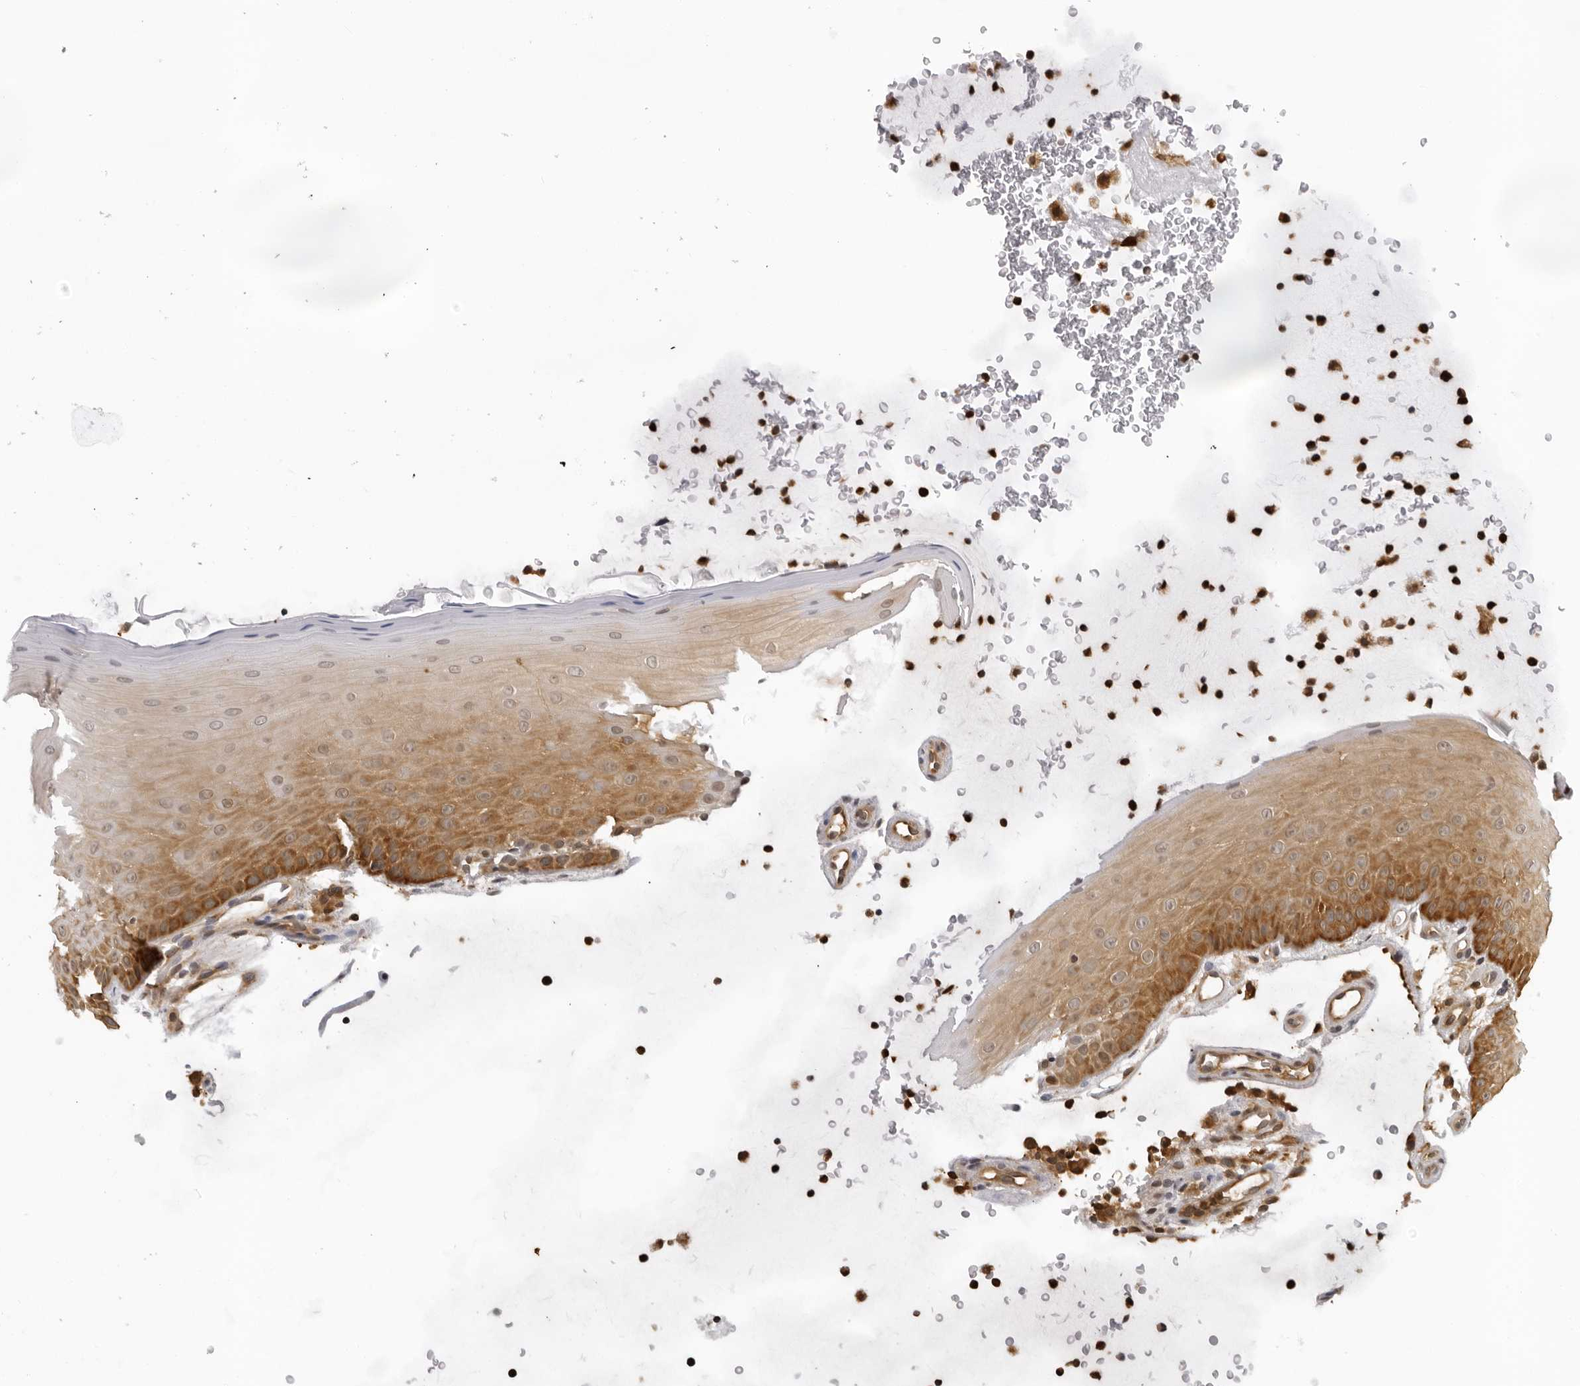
{"staining": {"intensity": "moderate", "quantity": "25%-75%", "location": "cytoplasmic/membranous"}, "tissue": "oral mucosa", "cell_type": "Squamous epithelial cells", "image_type": "normal", "snomed": [{"axis": "morphology", "description": "Normal tissue, NOS"}, {"axis": "topography", "description": "Oral tissue"}], "caption": "Squamous epithelial cells reveal medium levels of moderate cytoplasmic/membranous positivity in approximately 25%-75% of cells in normal oral mucosa. Using DAB (brown) and hematoxylin (blue) stains, captured at high magnification using brightfield microscopy.", "gene": "MRPS15", "patient": {"sex": "male", "age": 13}}